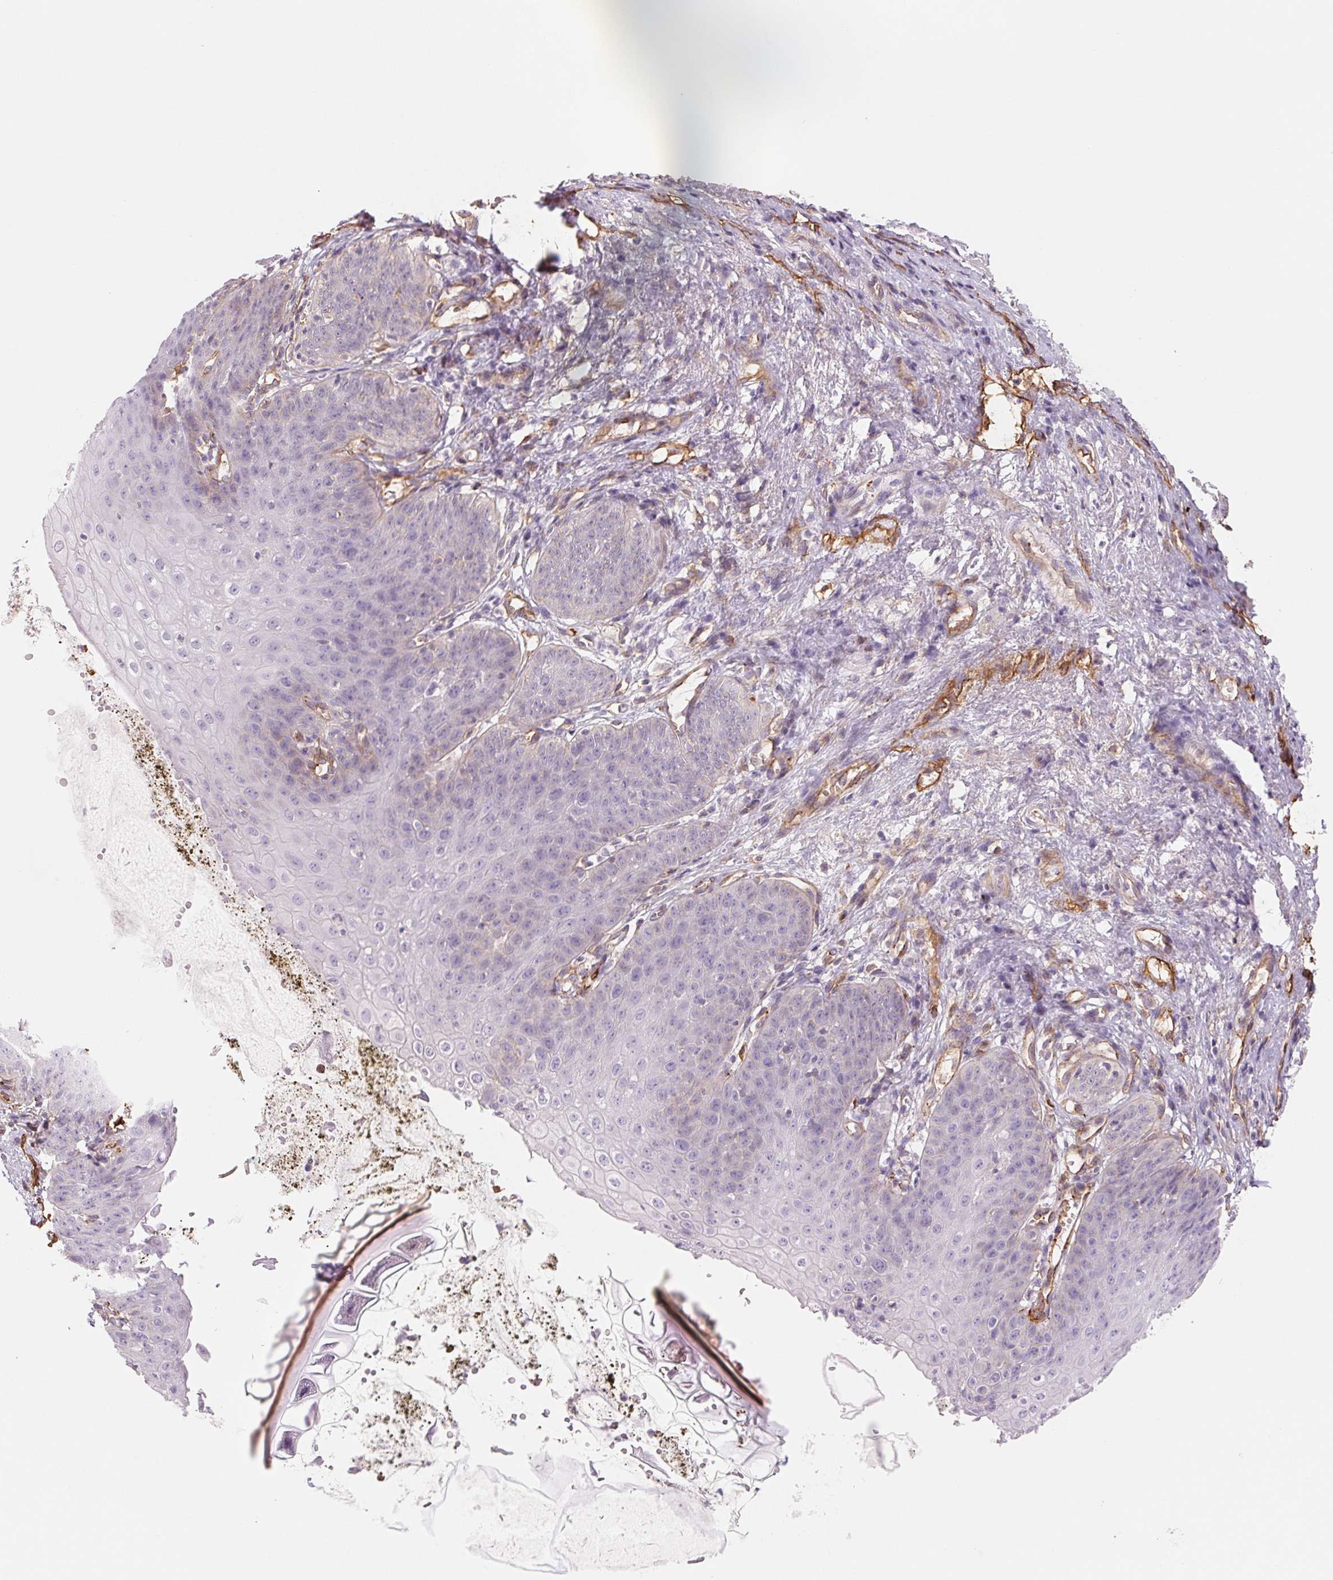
{"staining": {"intensity": "negative", "quantity": "none", "location": "none"}, "tissue": "esophagus", "cell_type": "Squamous epithelial cells", "image_type": "normal", "snomed": [{"axis": "morphology", "description": "Normal tissue, NOS"}, {"axis": "topography", "description": "Esophagus"}], "caption": "A high-resolution photomicrograph shows immunohistochemistry staining of benign esophagus, which reveals no significant expression in squamous epithelial cells.", "gene": "ANKRD13B", "patient": {"sex": "male", "age": 71}}